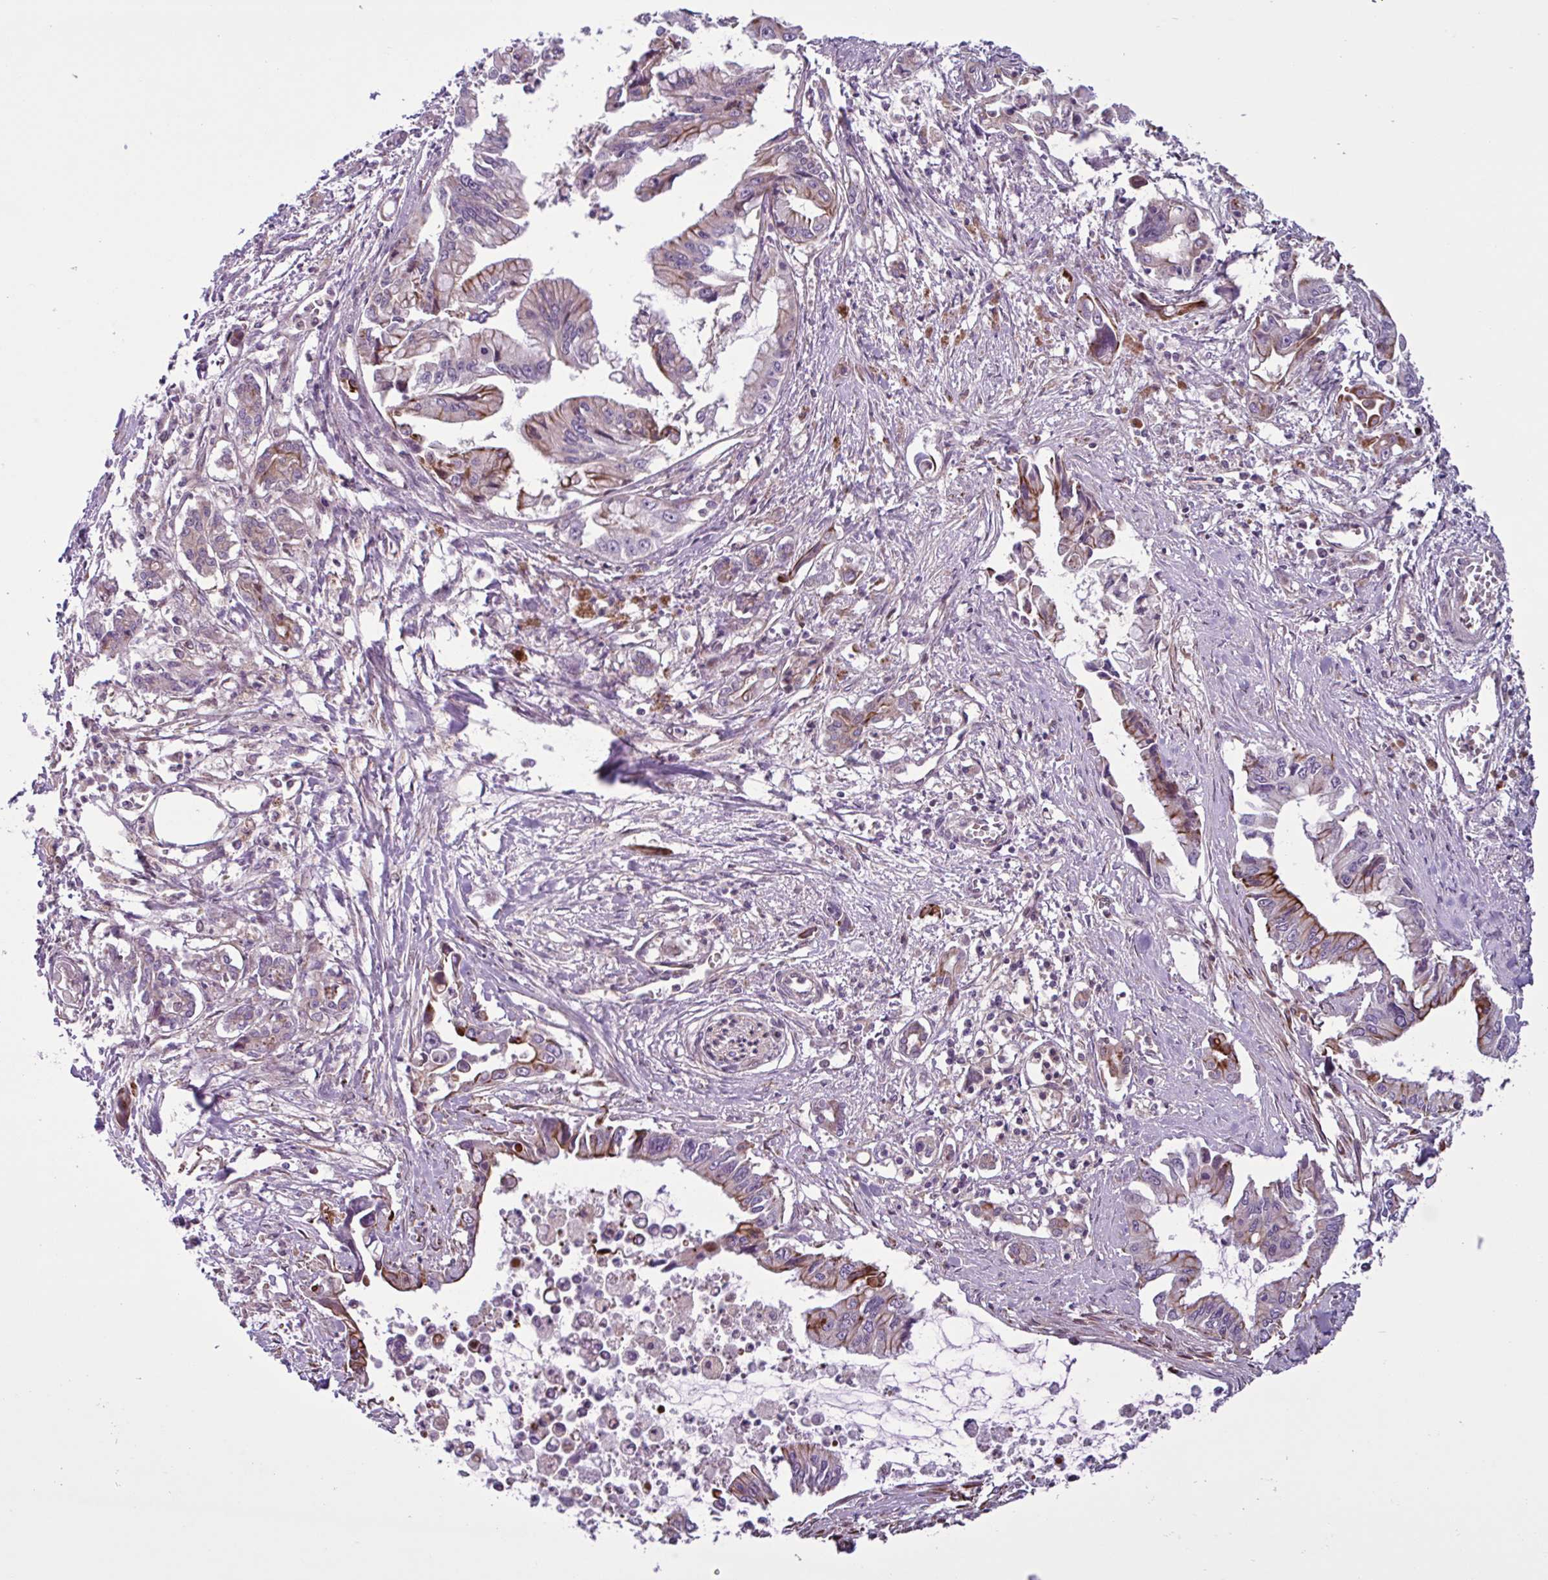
{"staining": {"intensity": "moderate", "quantity": "<25%", "location": "cytoplasmic/membranous"}, "tissue": "pancreatic cancer", "cell_type": "Tumor cells", "image_type": "cancer", "snomed": [{"axis": "morphology", "description": "Adenocarcinoma, NOS"}, {"axis": "topography", "description": "Pancreas"}], "caption": "Immunohistochemistry (DAB (3,3'-diaminobenzidine)) staining of human adenocarcinoma (pancreatic) shows moderate cytoplasmic/membranous protein staining in approximately <25% of tumor cells.", "gene": "GLTP", "patient": {"sex": "male", "age": 84}}